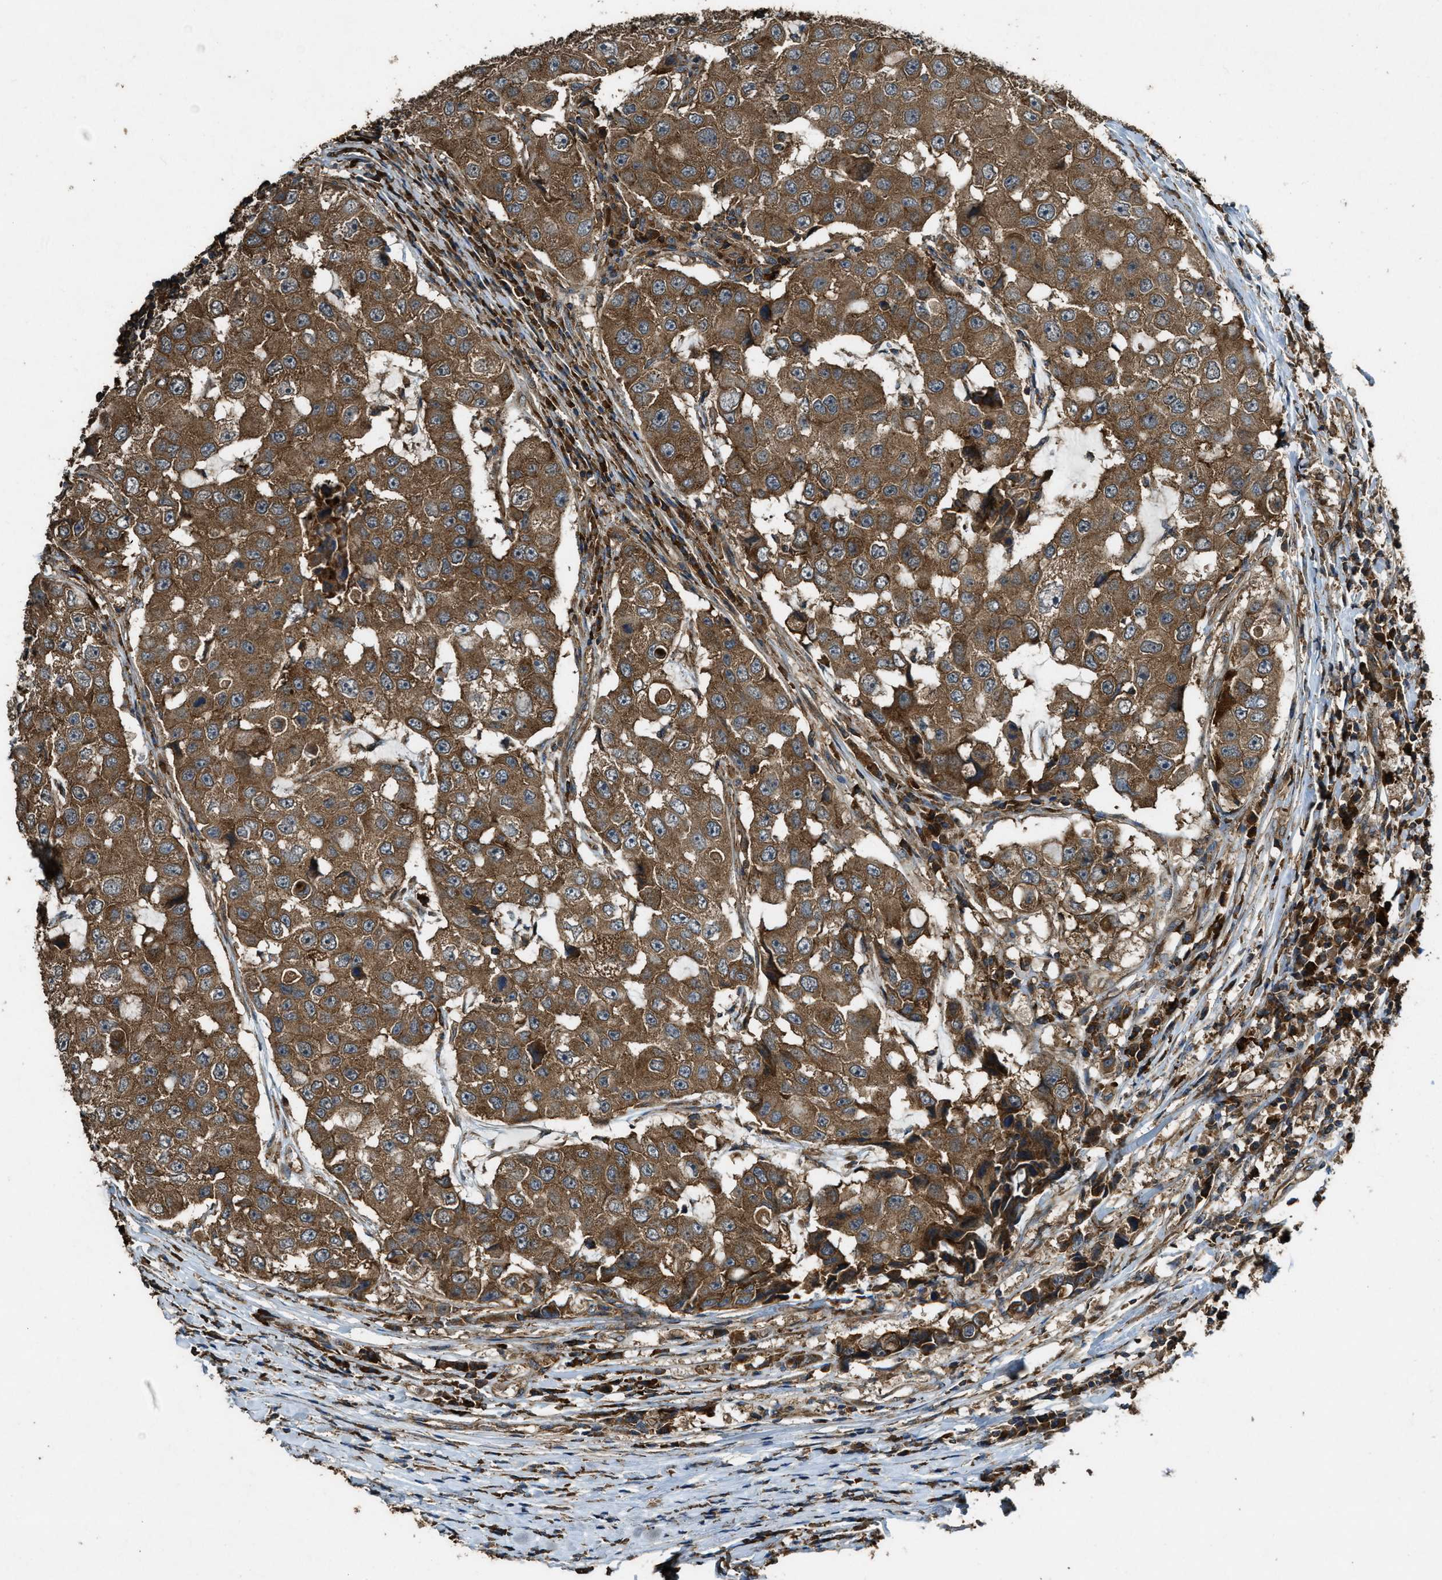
{"staining": {"intensity": "moderate", "quantity": ">75%", "location": "cytoplasmic/membranous"}, "tissue": "breast cancer", "cell_type": "Tumor cells", "image_type": "cancer", "snomed": [{"axis": "morphology", "description": "Duct carcinoma"}, {"axis": "topography", "description": "Breast"}], "caption": "About >75% of tumor cells in breast intraductal carcinoma reveal moderate cytoplasmic/membranous protein expression as visualized by brown immunohistochemical staining.", "gene": "MAP3K8", "patient": {"sex": "female", "age": 27}}